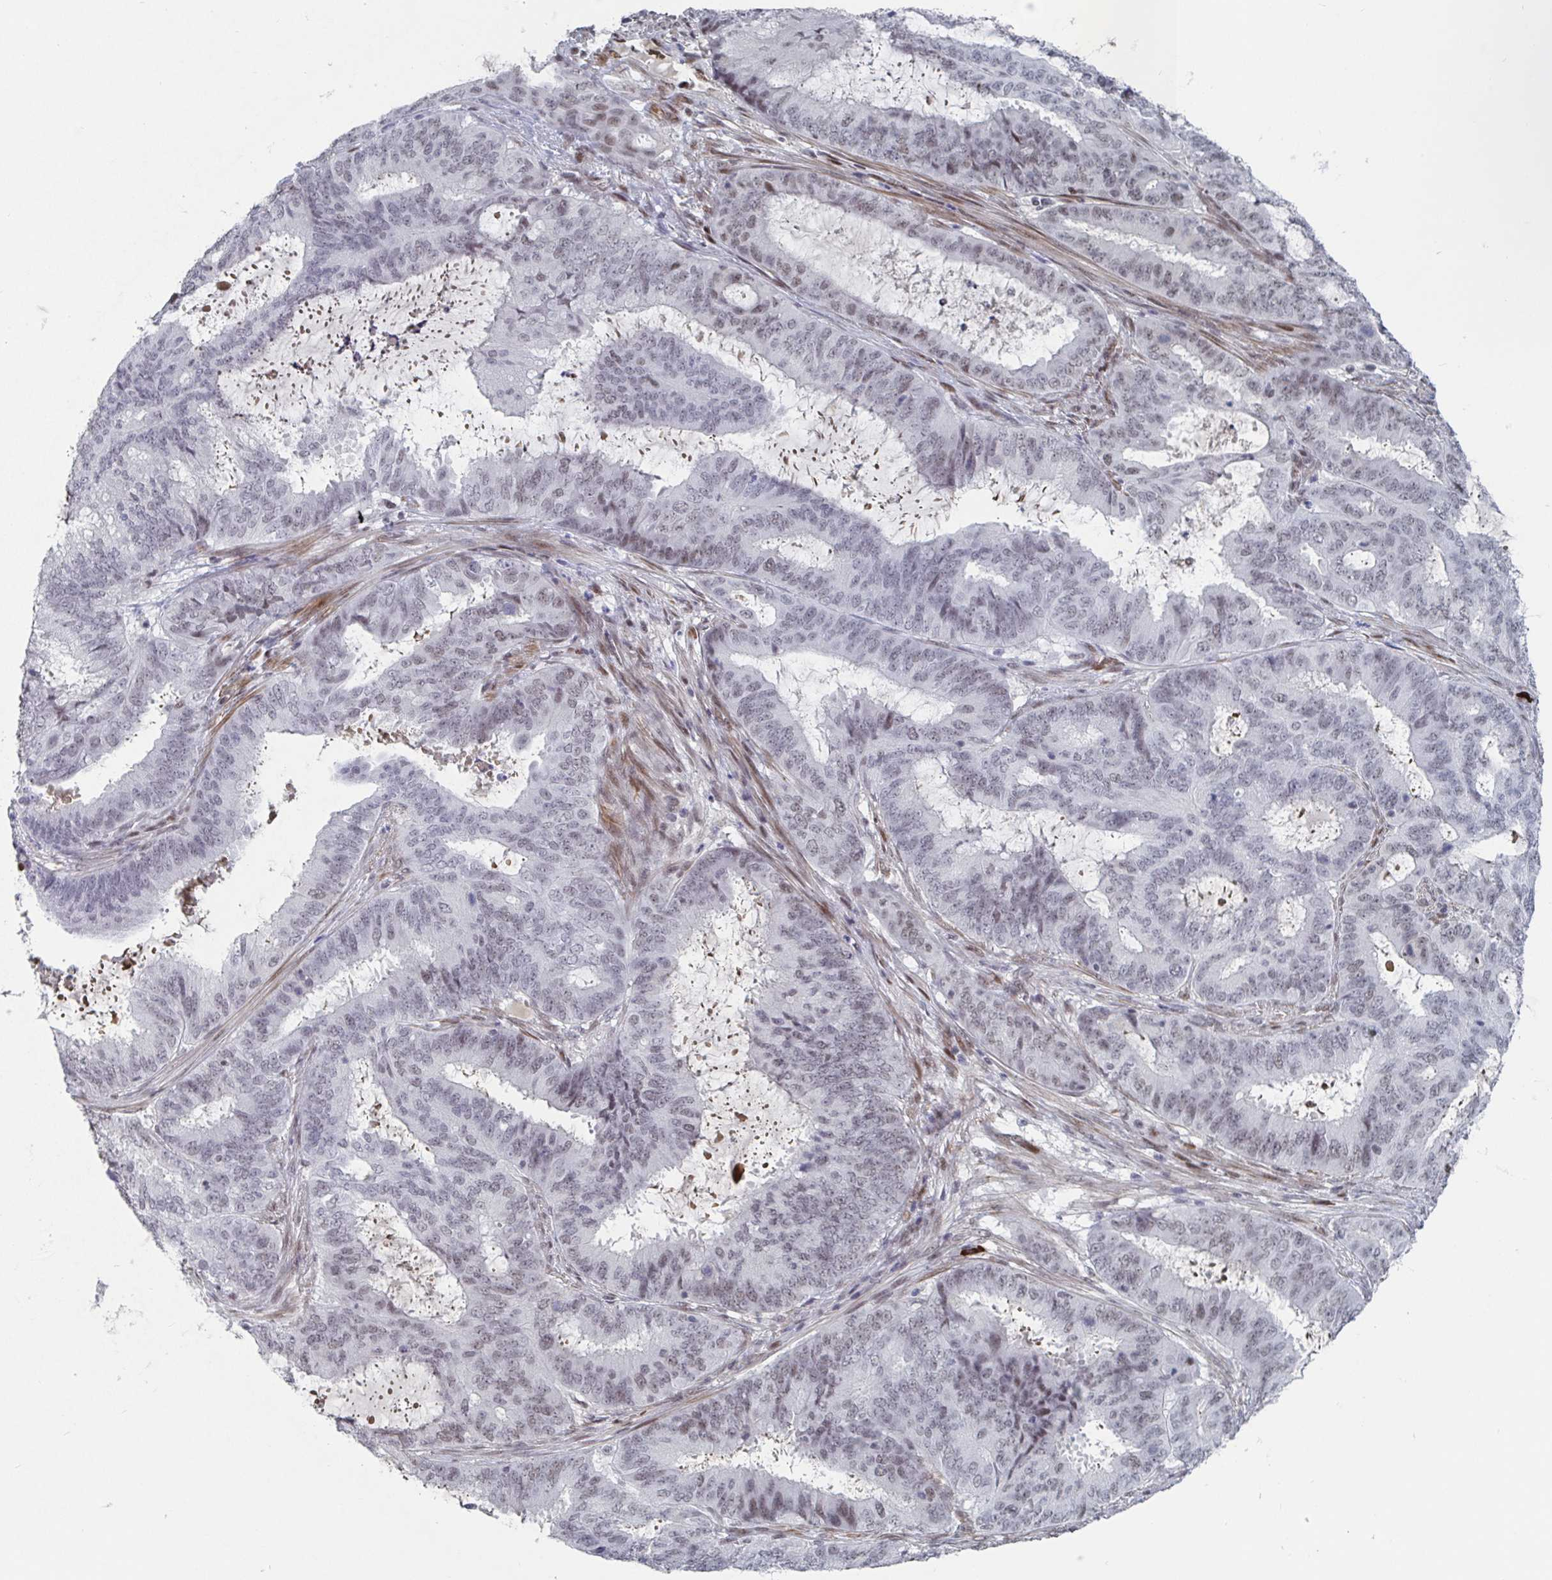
{"staining": {"intensity": "weak", "quantity": ">75%", "location": "nuclear"}, "tissue": "endometrial cancer", "cell_type": "Tumor cells", "image_type": "cancer", "snomed": [{"axis": "morphology", "description": "Adenocarcinoma, NOS"}, {"axis": "topography", "description": "Endometrium"}], "caption": "Protein expression by IHC exhibits weak nuclear expression in approximately >75% of tumor cells in endometrial cancer (adenocarcinoma).", "gene": "BCL7B", "patient": {"sex": "female", "age": 51}}